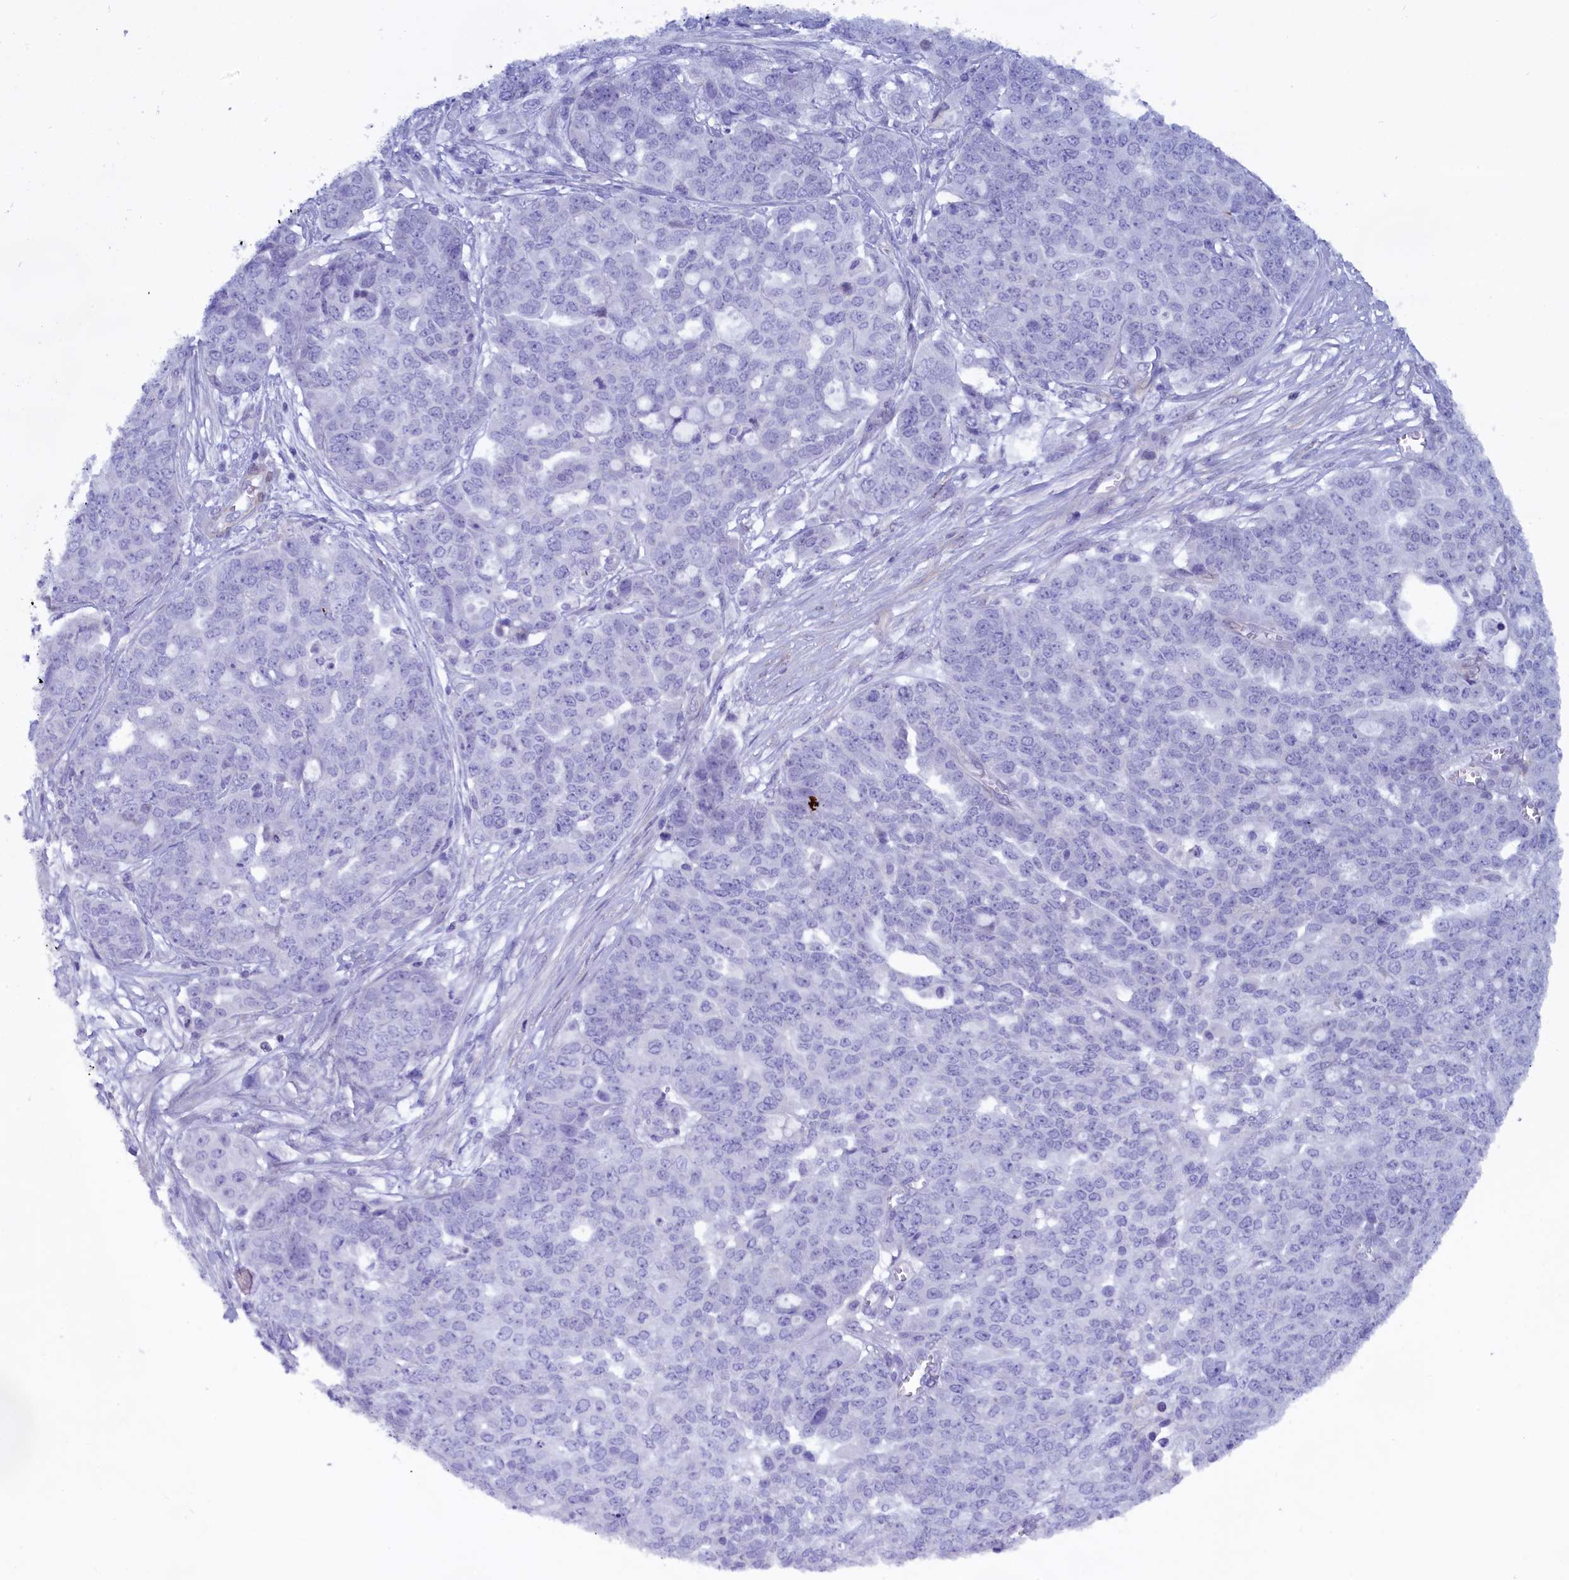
{"staining": {"intensity": "negative", "quantity": "none", "location": "none"}, "tissue": "ovarian cancer", "cell_type": "Tumor cells", "image_type": "cancer", "snomed": [{"axis": "morphology", "description": "Cystadenocarcinoma, serous, NOS"}, {"axis": "topography", "description": "Soft tissue"}, {"axis": "topography", "description": "Ovary"}], "caption": "The photomicrograph demonstrates no significant expression in tumor cells of ovarian cancer (serous cystadenocarcinoma).", "gene": "IGSF6", "patient": {"sex": "female", "age": 57}}